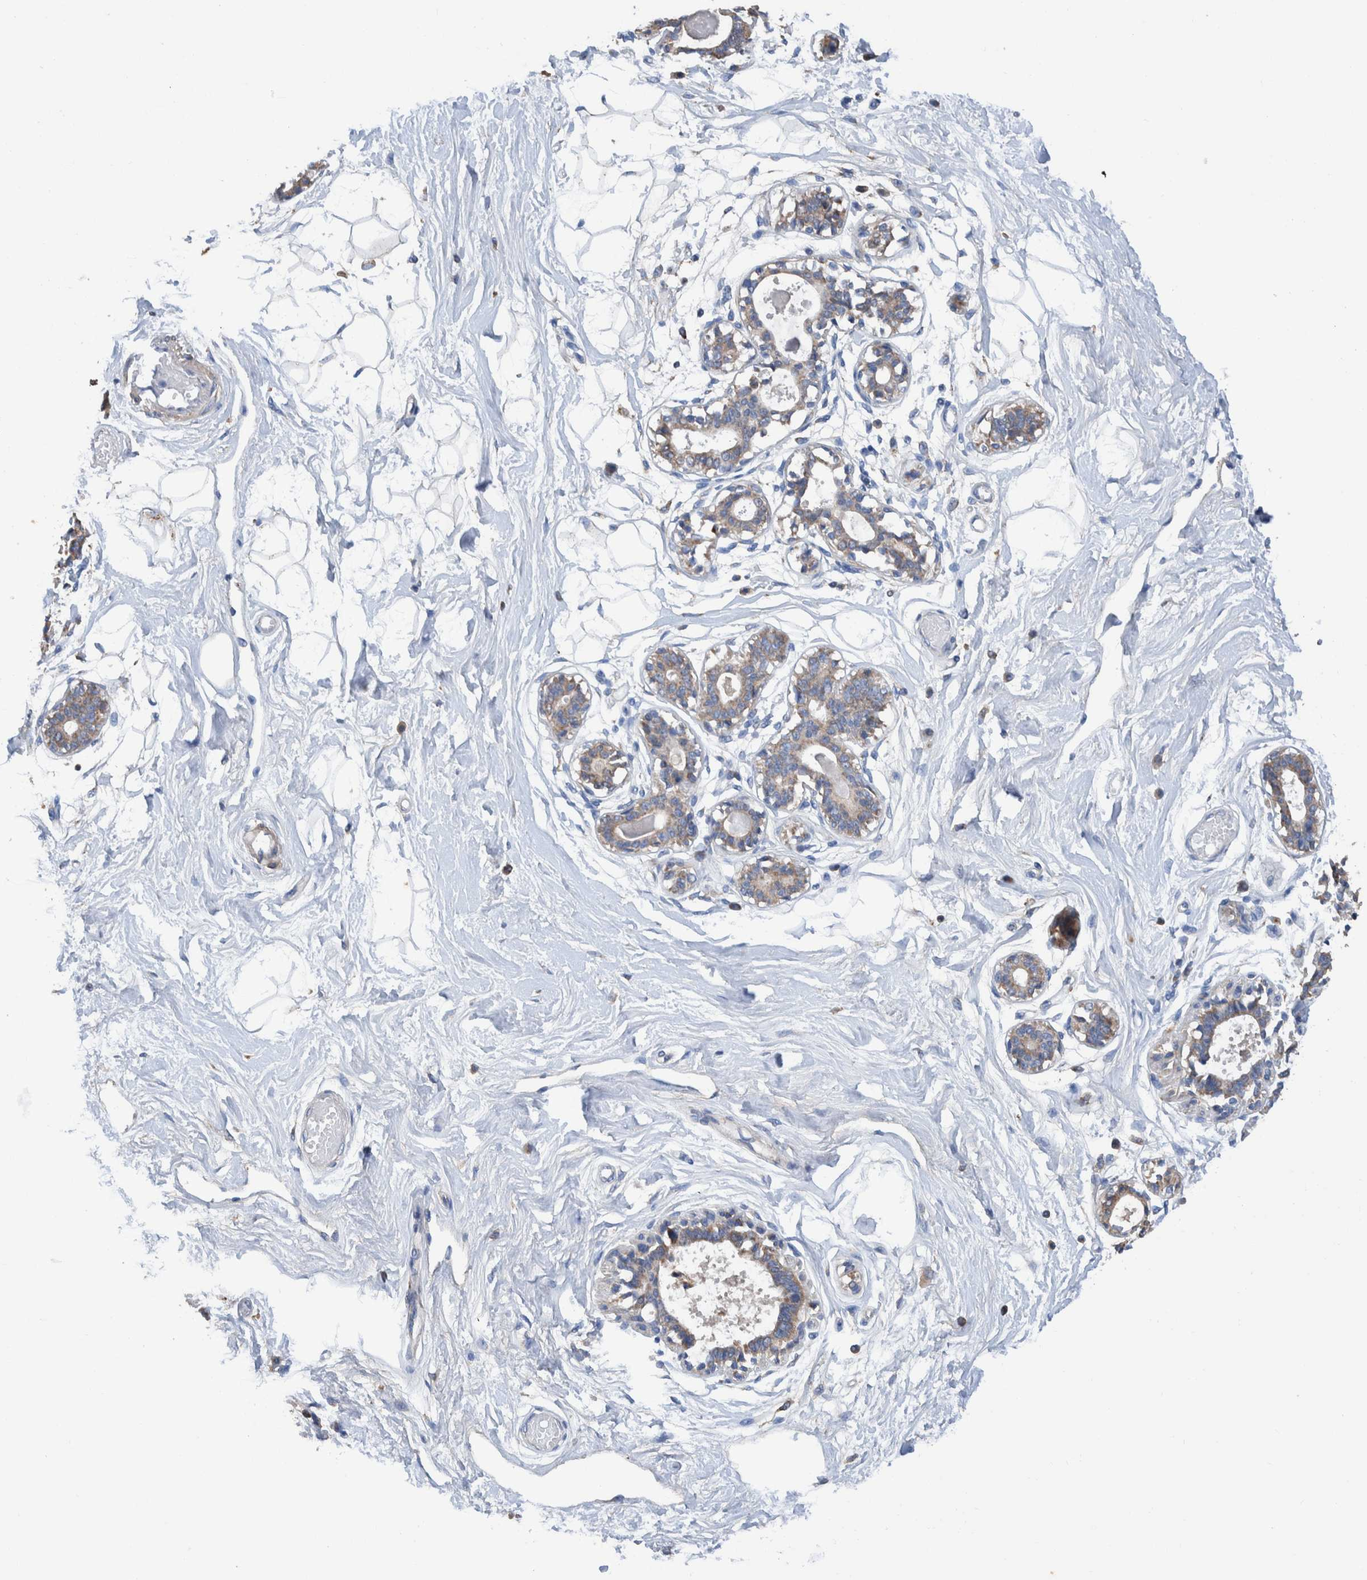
{"staining": {"intensity": "negative", "quantity": "none", "location": "none"}, "tissue": "breast", "cell_type": "Adipocytes", "image_type": "normal", "snomed": [{"axis": "morphology", "description": "Normal tissue, NOS"}, {"axis": "topography", "description": "Breast"}], "caption": "Protein analysis of benign breast demonstrates no significant expression in adipocytes. (DAB IHC, high magnification).", "gene": "DECR1", "patient": {"sex": "female", "age": 45}}